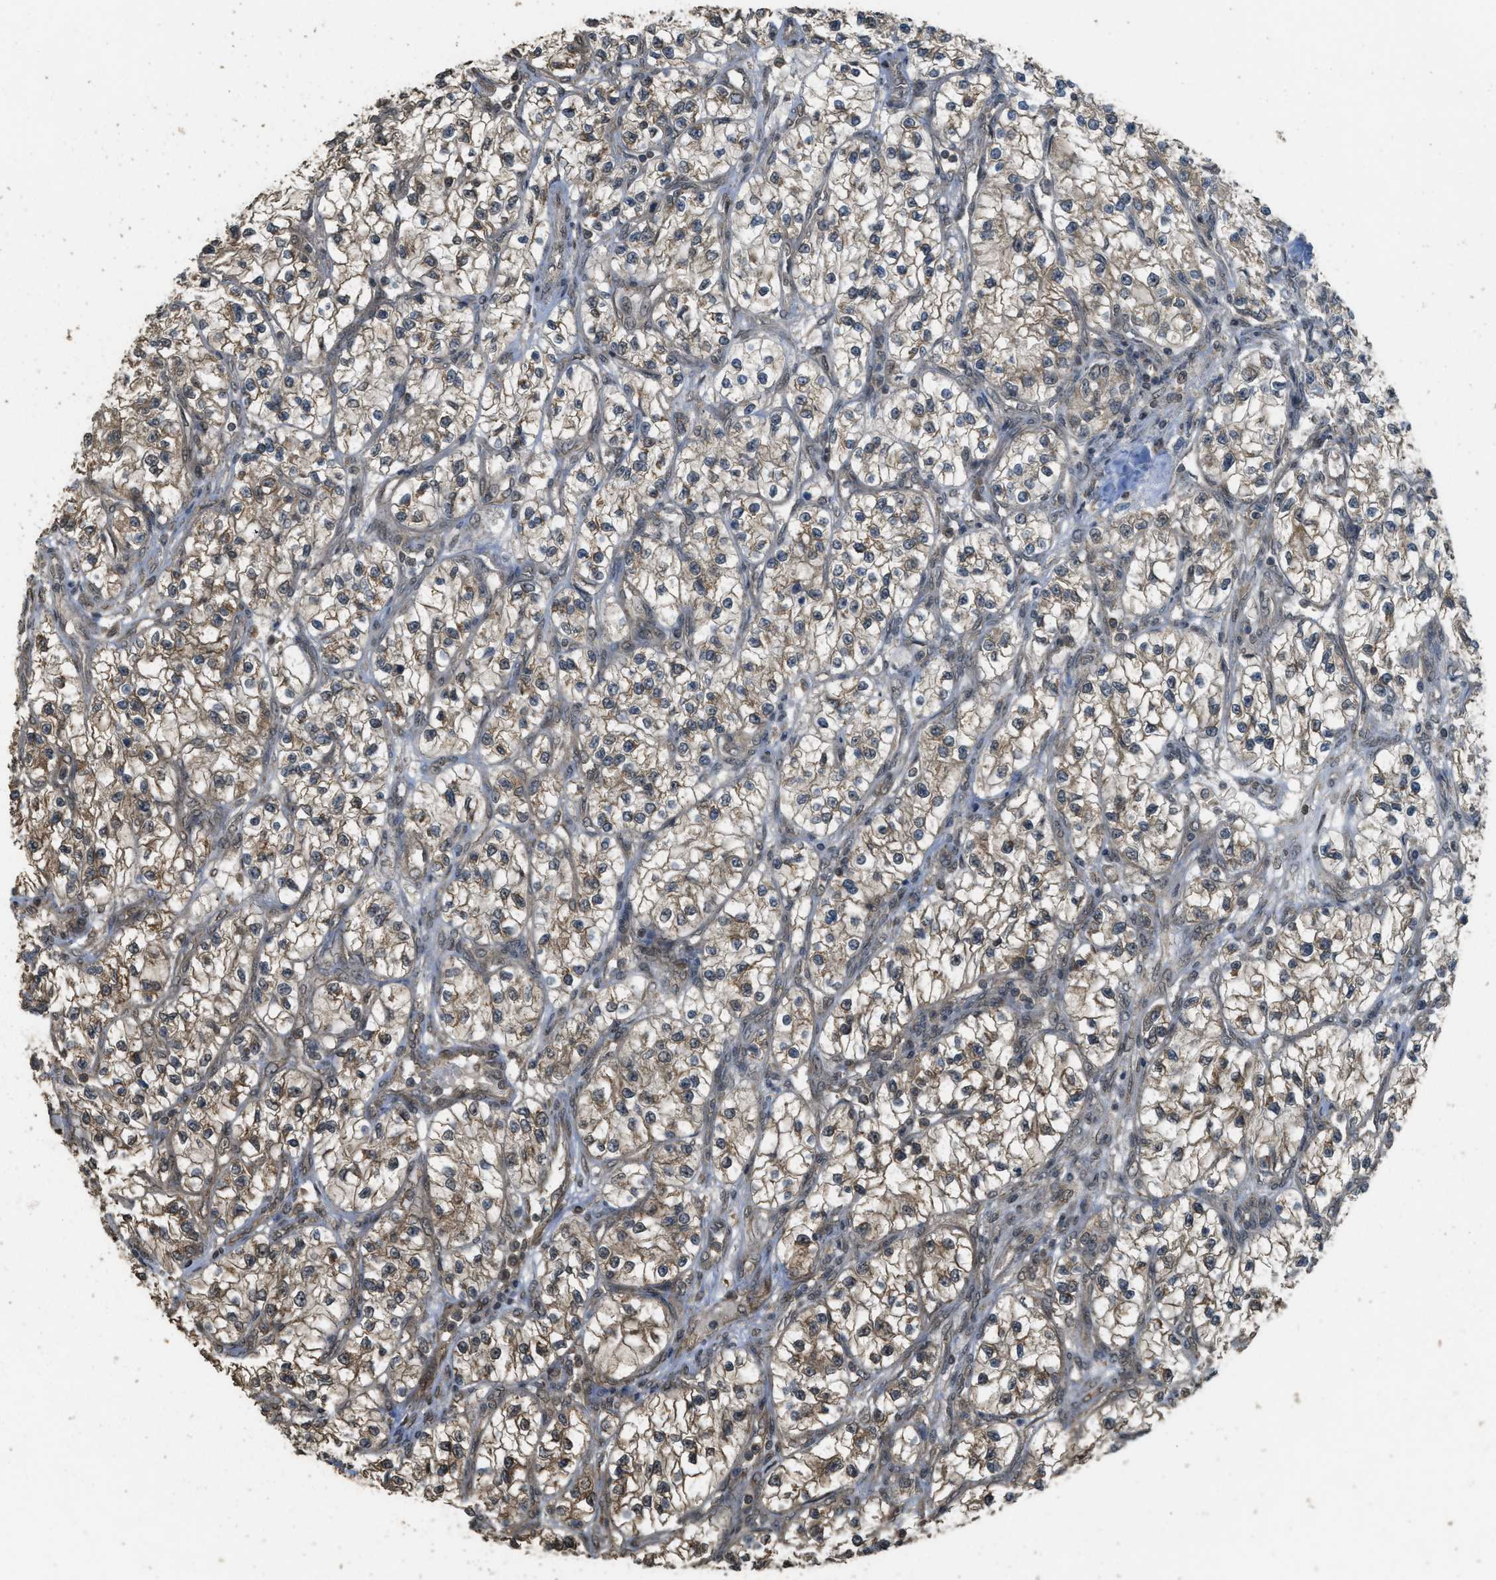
{"staining": {"intensity": "moderate", "quantity": ">75%", "location": "cytoplasmic/membranous"}, "tissue": "renal cancer", "cell_type": "Tumor cells", "image_type": "cancer", "snomed": [{"axis": "morphology", "description": "Adenocarcinoma, NOS"}, {"axis": "topography", "description": "Kidney"}], "caption": "Moderate cytoplasmic/membranous protein expression is appreciated in approximately >75% of tumor cells in adenocarcinoma (renal). Using DAB (3,3'-diaminobenzidine) (brown) and hematoxylin (blue) stains, captured at high magnification using brightfield microscopy.", "gene": "CTPS1", "patient": {"sex": "female", "age": 57}}